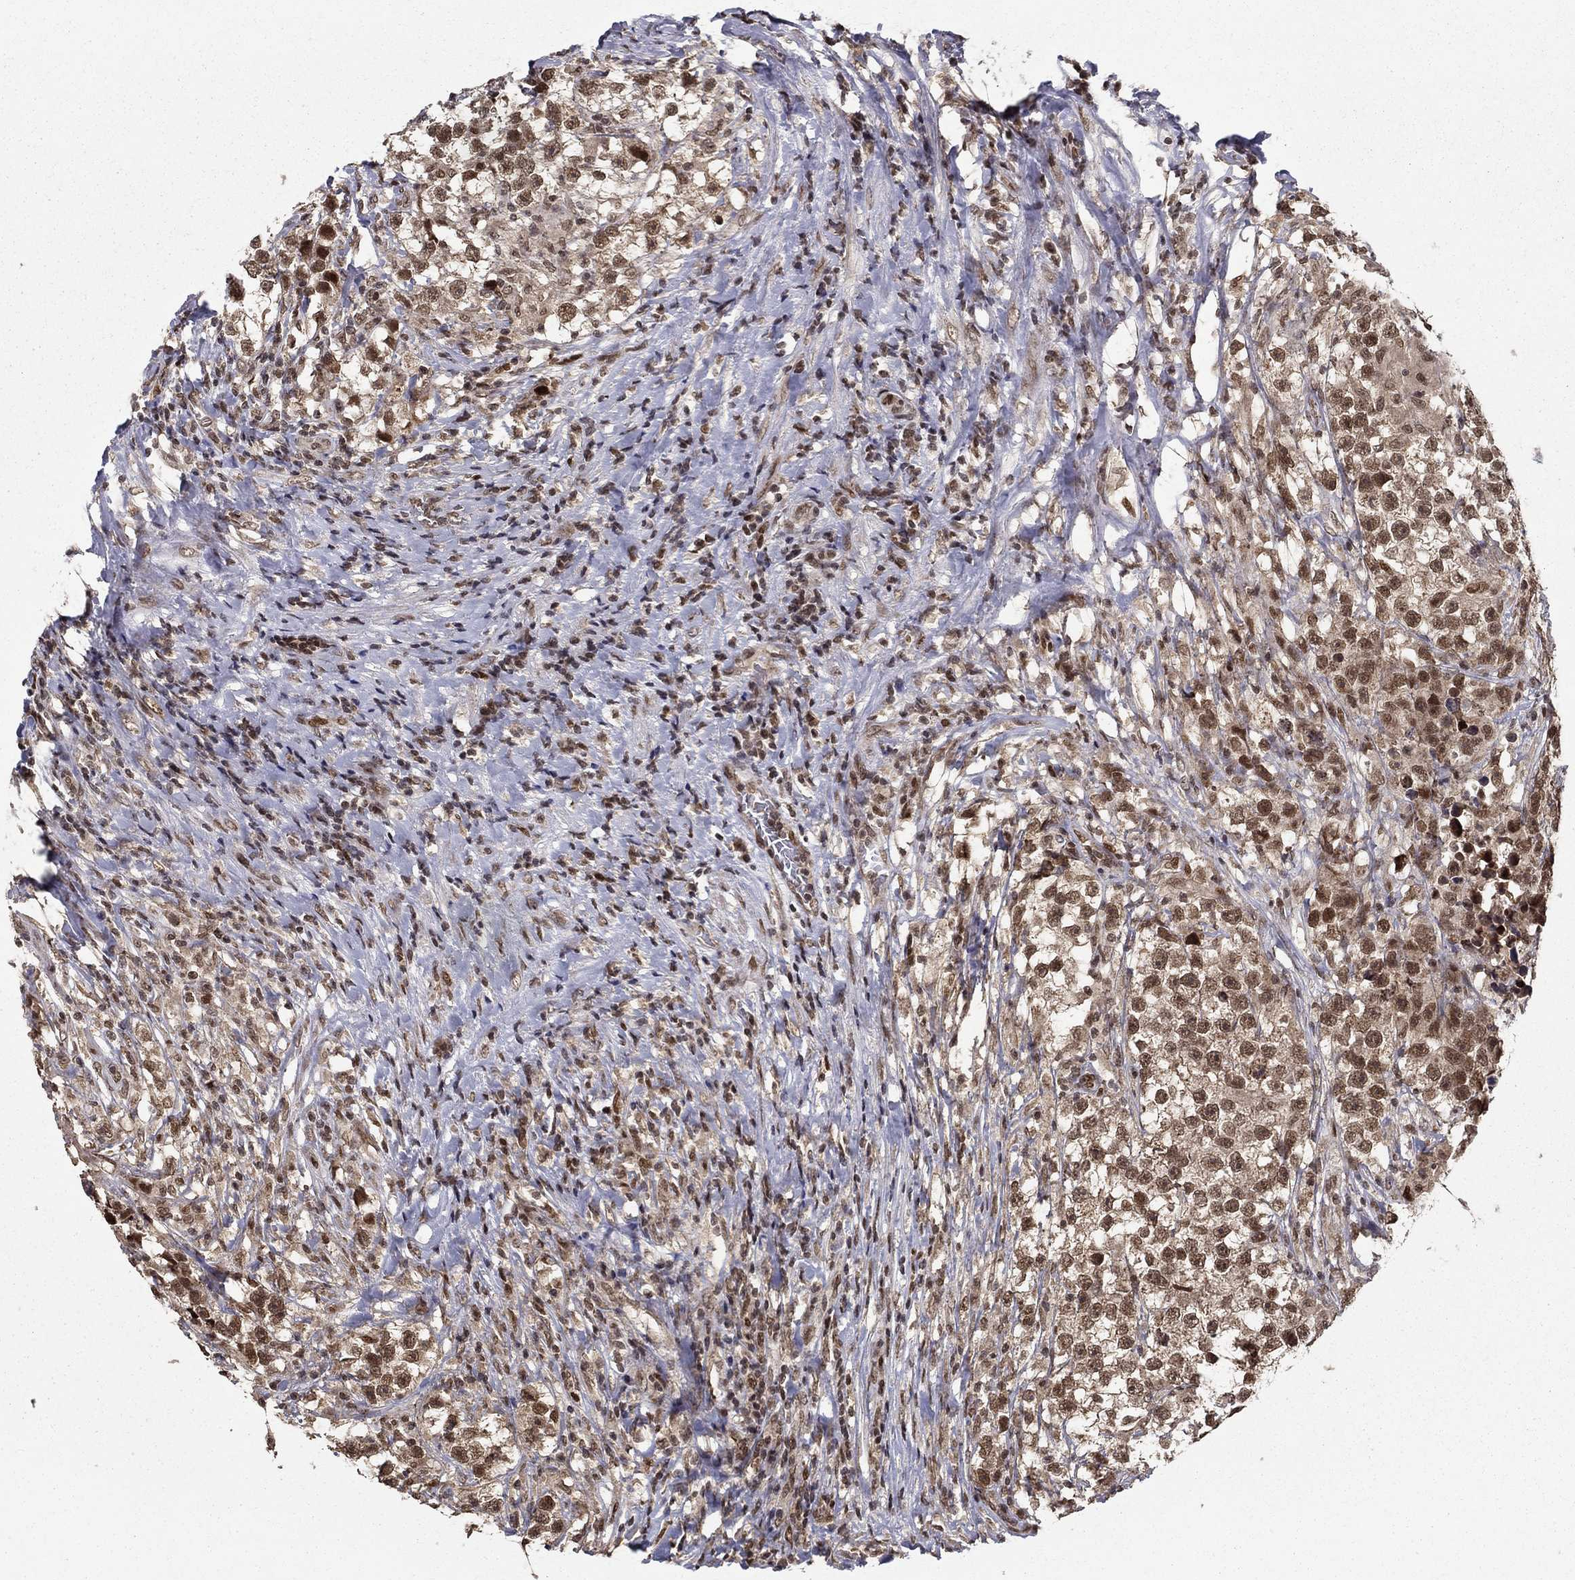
{"staining": {"intensity": "moderate", "quantity": ">75%", "location": "cytoplasmic/membranous,nuclear"}, "tissue": "testis cancer", "cell_type": "Tumor cells", "image_type": "cancer", "snomed": [{"axis": "morphology", "description": "Seminoma, NOS"}, {"axis": "topography", "description": "Testis"}], "caption": "A brown stain shows moderate cytoplasmic/membranous and nuclear expression of a protein in testis seminoma tumor cells.", "gene": "CDCA7L", "patient": {"sex": "male", "age": 46}}